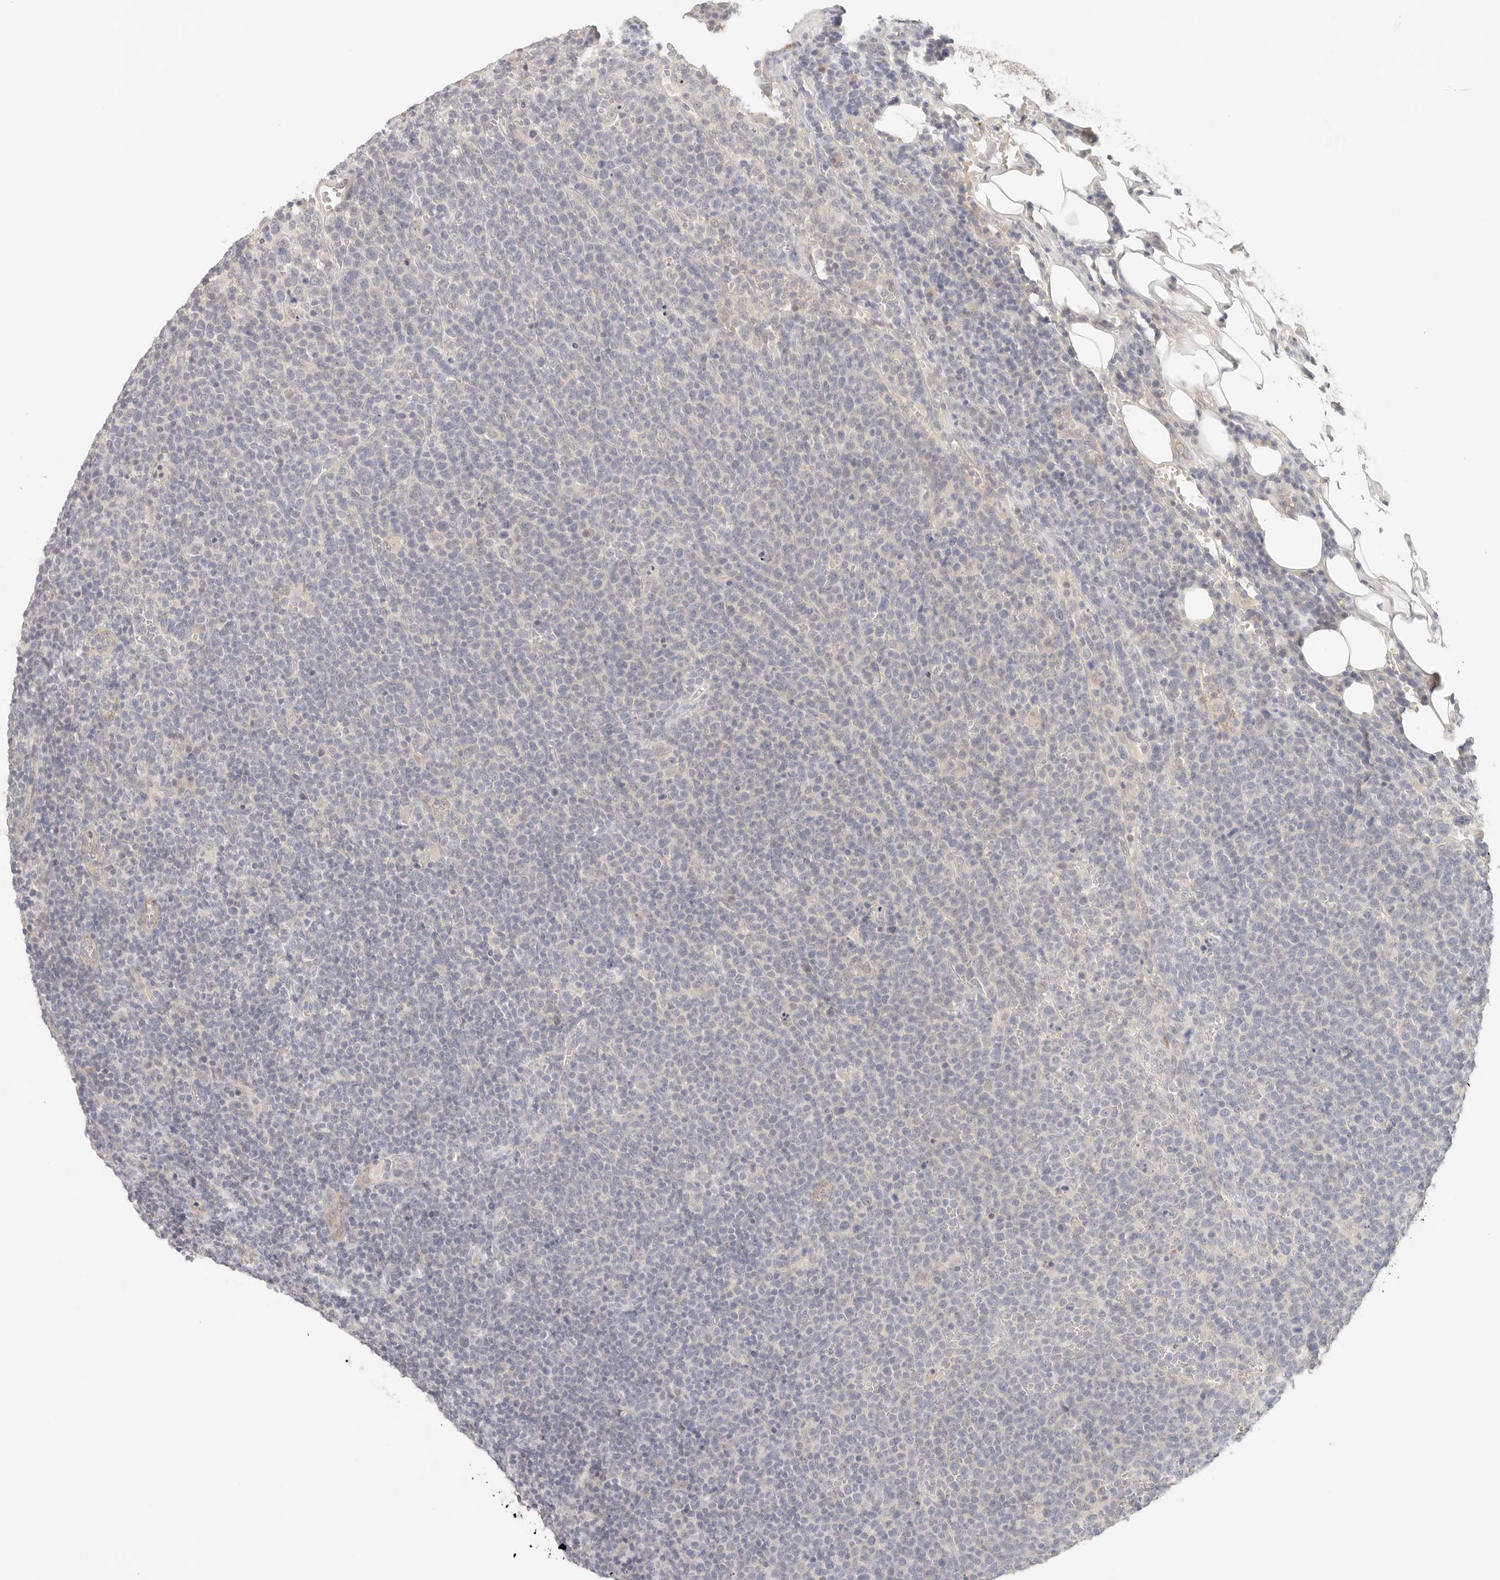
{"staining": {"intensity": "negative", "quantity": "none", "location": "none"}, "tissue": "lymphoma", "cell_type": "Tumor cells", "image_type": "cancer", "snomed": [{"axis": "morphology", "description": "Malignant lymphoma, non-Hodgkin's type, High grade"}, {"axis": "topography", "description": "Lymph node"}], "caption": "Lymphoma was stained to show a protein in brown. There is no significant positivity in tumor cells.", "gene": "SPHK1", "patient": {"sex": "male", "age": 61}}